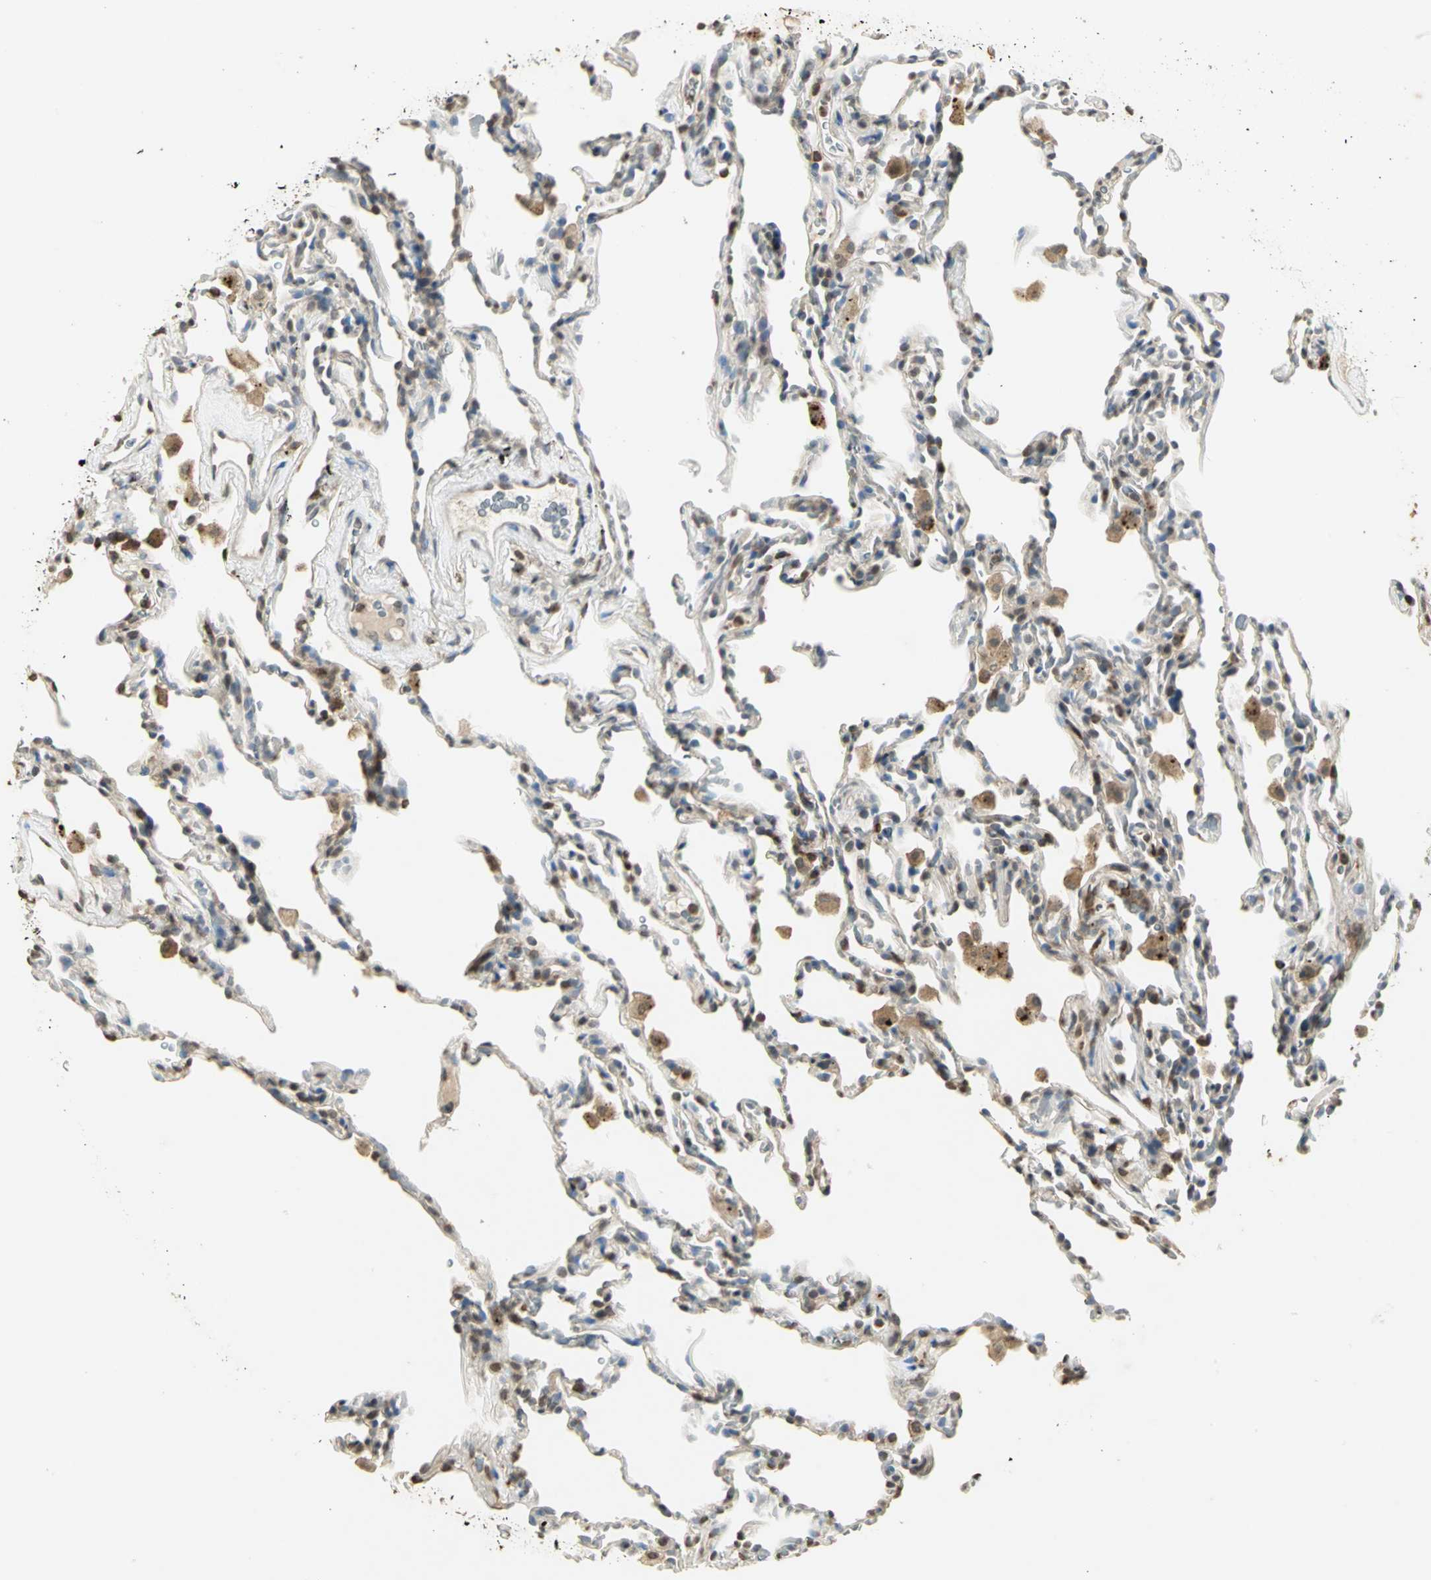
{"staining": {"intensity": "weak", "quantity": "25%-75%", "location": "cytoplasmic/membranous"}, "tissue": "lung", "cell_type": "Alveolar cells", "image_type": "normal", "snomed": [{"axis": "morphology", "description": "Normal tissue, NOS"}, {"axis": "morphology", "description": "Soft tissue tumor metastatic"}, {"axis": "topography", "description": "Lung"}], "caption": "This histopathology image exhibits immunohistochemistry (IHC) staining of normal lung, with low weak cytoplasmic/membranous staining in approximately 25%-75% of alveolar cells.", "gene": "IL16", "patient": {"sex": "male", "age": 59}}